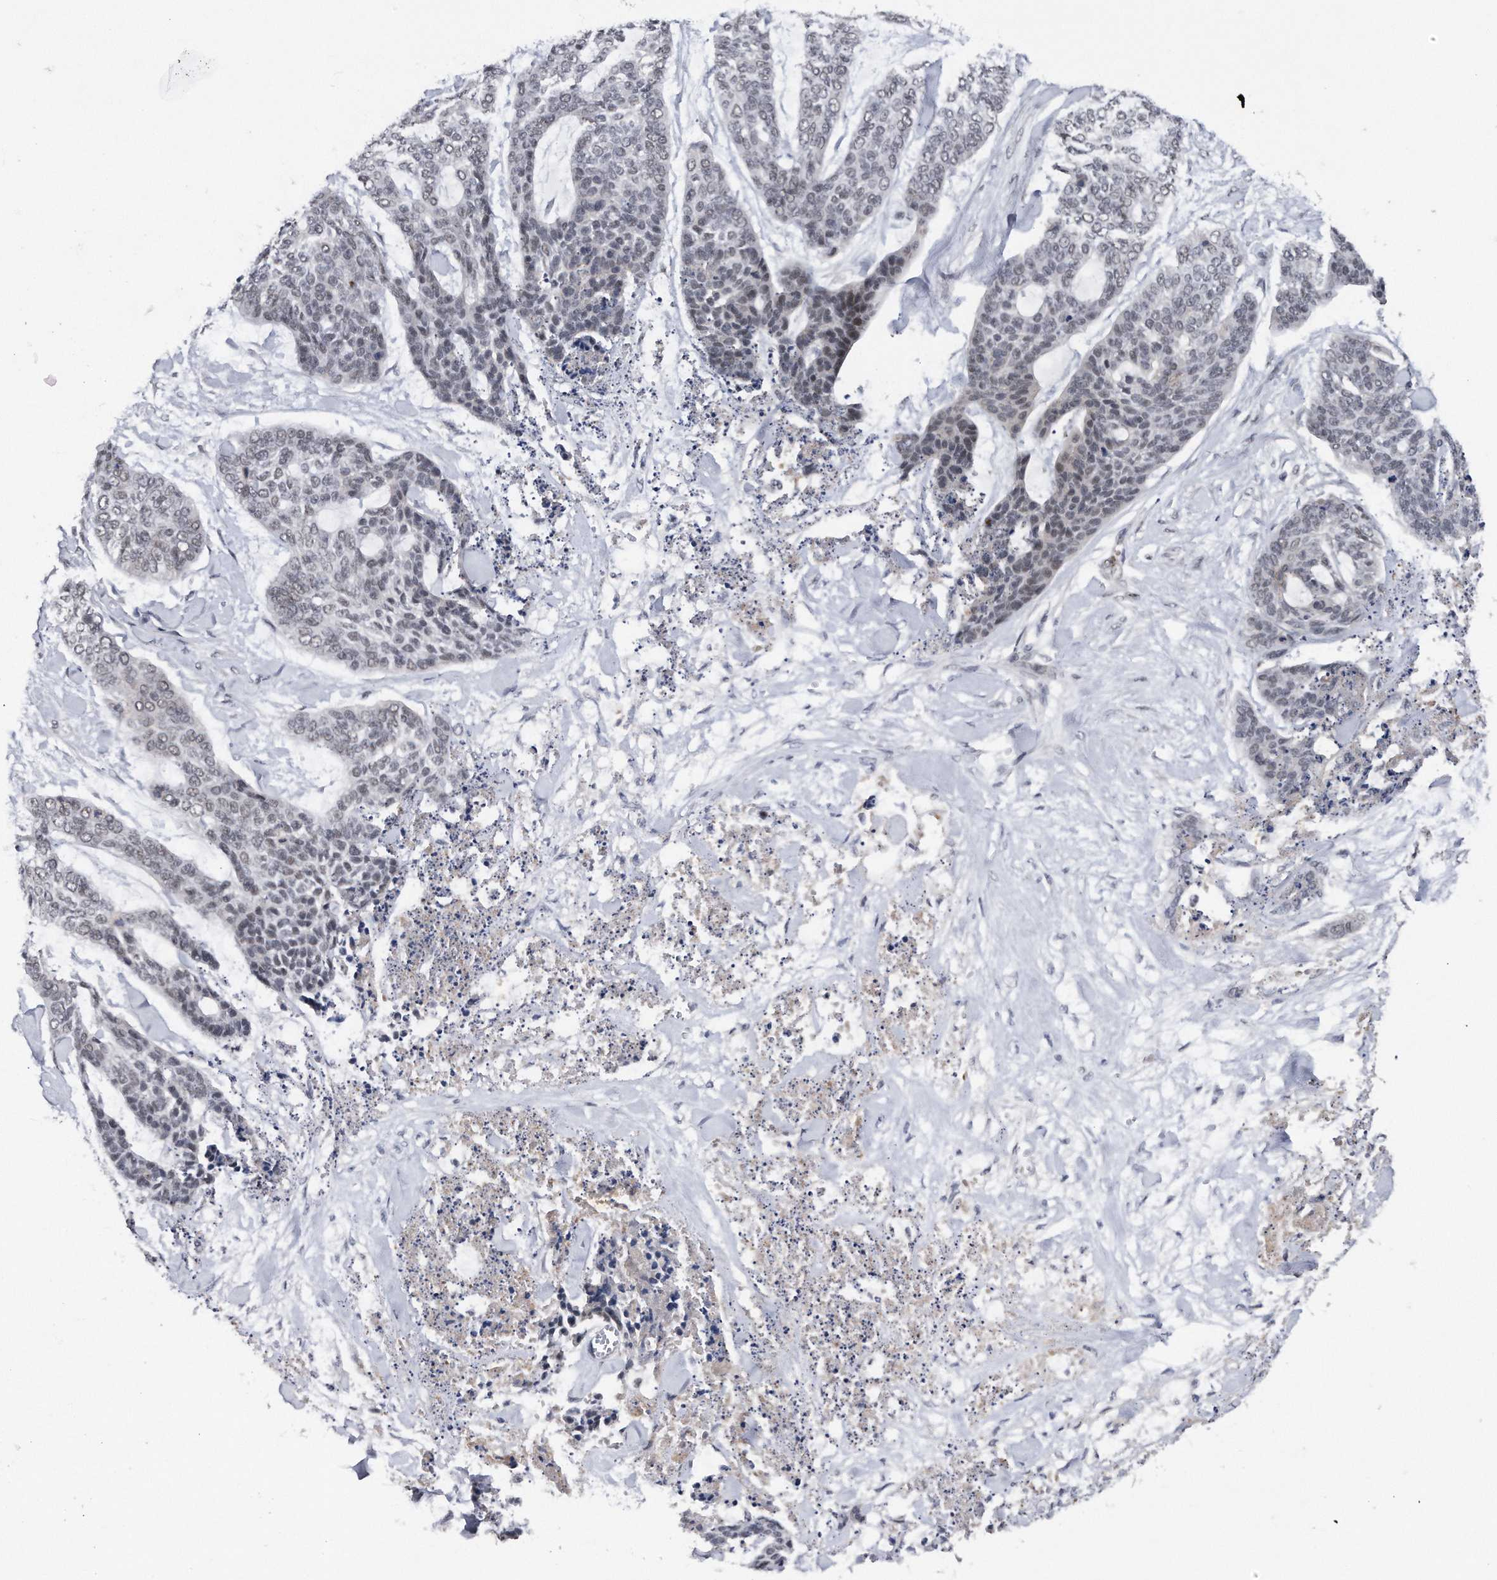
{"staining": {"intensity": "negative", "quantity": "none", "location": "none"}, "tissue": "skin cancer", "cell_type": "Tumor cells", "image_type": "cancer", "snomed": [{"axis": "morphology", "description": "Basal cell carcinoma"}, {"axis": "topography", "description": "Skin"}], "caption": "Human basal cell carcinoma (skin) stained for a protein using immunohistochemistry (IHC) shows no positivity in tumor cells.", "gene": "VIRMA", "patient": {"sex": "female", "age": 64}}